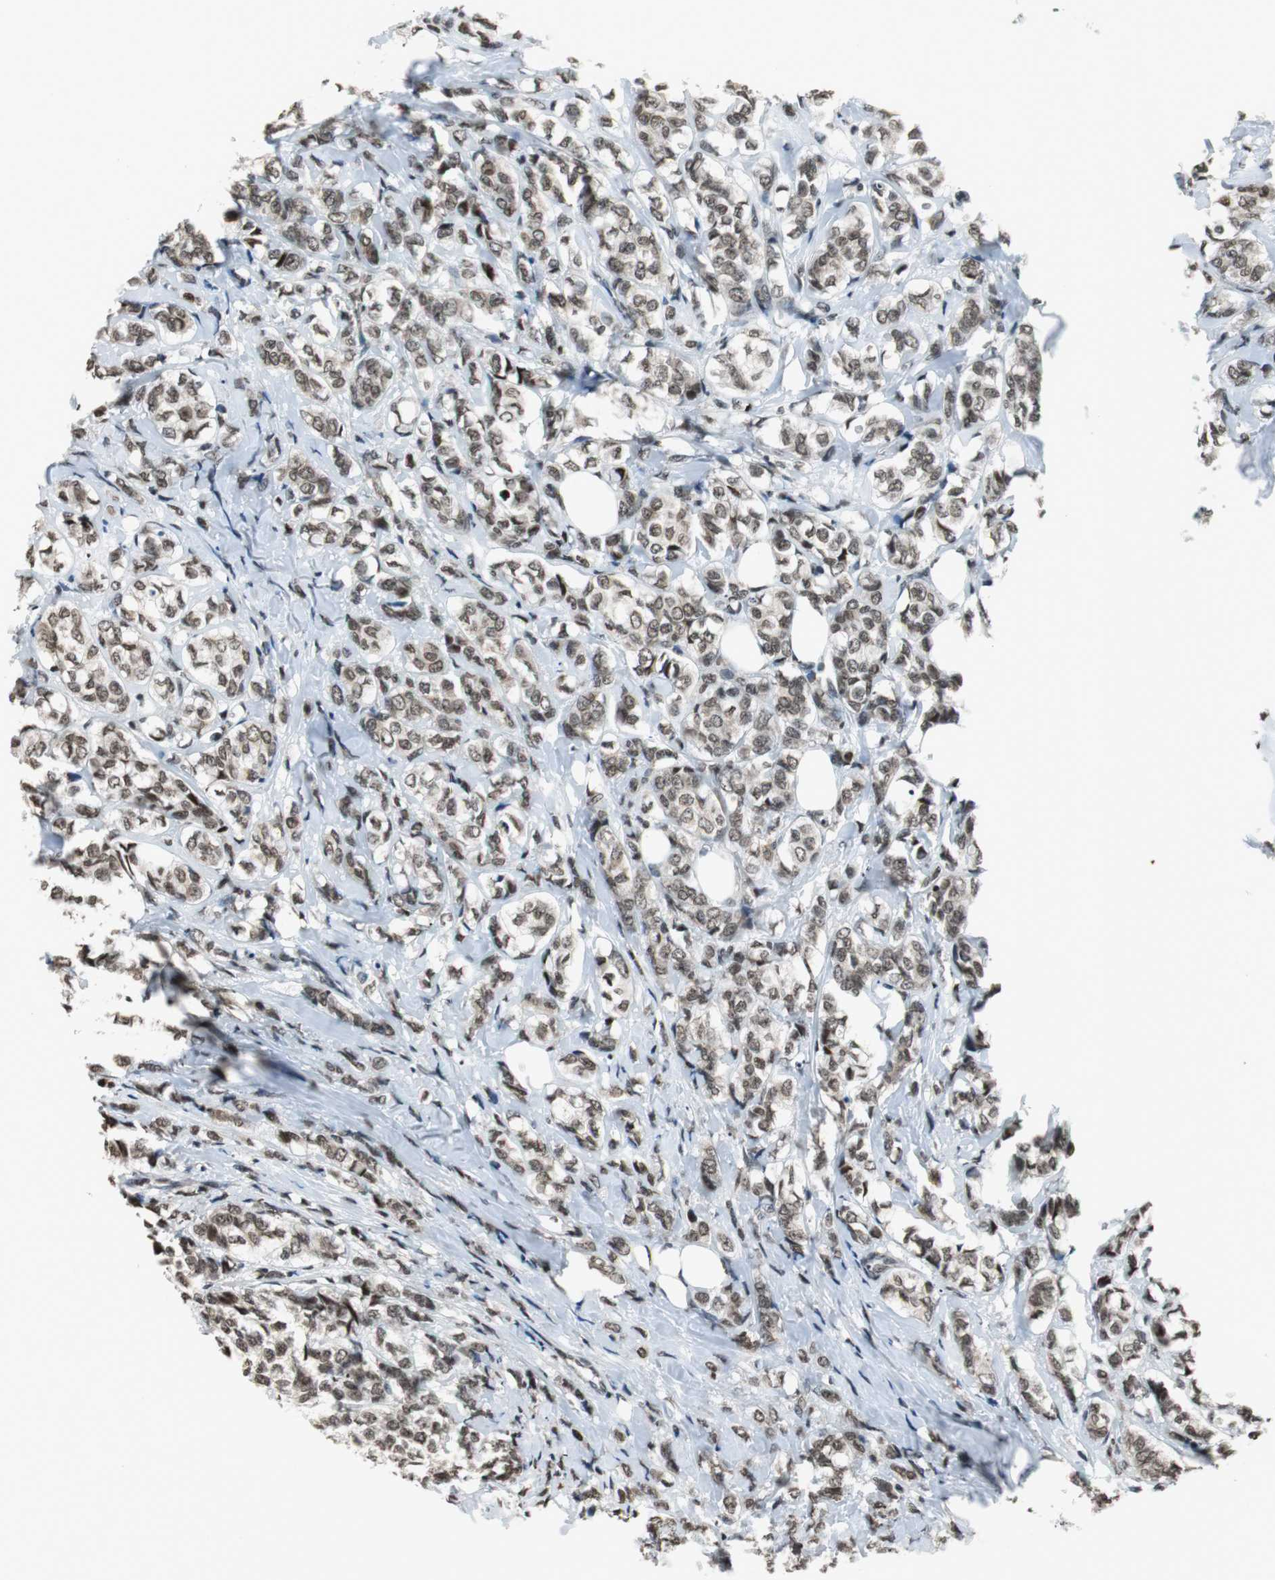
{"staining": {"intensity": "moderate", "quantity": ">75%", "location": "cytoplasmic/membranous,nuclear"}, "tissue": "breast cancer", "cell_type": "Tumor cells", "image_type": "cancer", "snomed": [{"axis": "morphology", "description": "Lobular carcinoma"}, {"axis": "topography", "description": "Breast"}], "caption": "This is a histology image of IHC staining of breast cancer, which shows moderate staining in the cytoplasmic/membranous and nuclear of tumor cells.", "gene": "REST", "patient": {"sex": "female", "age": 60}}